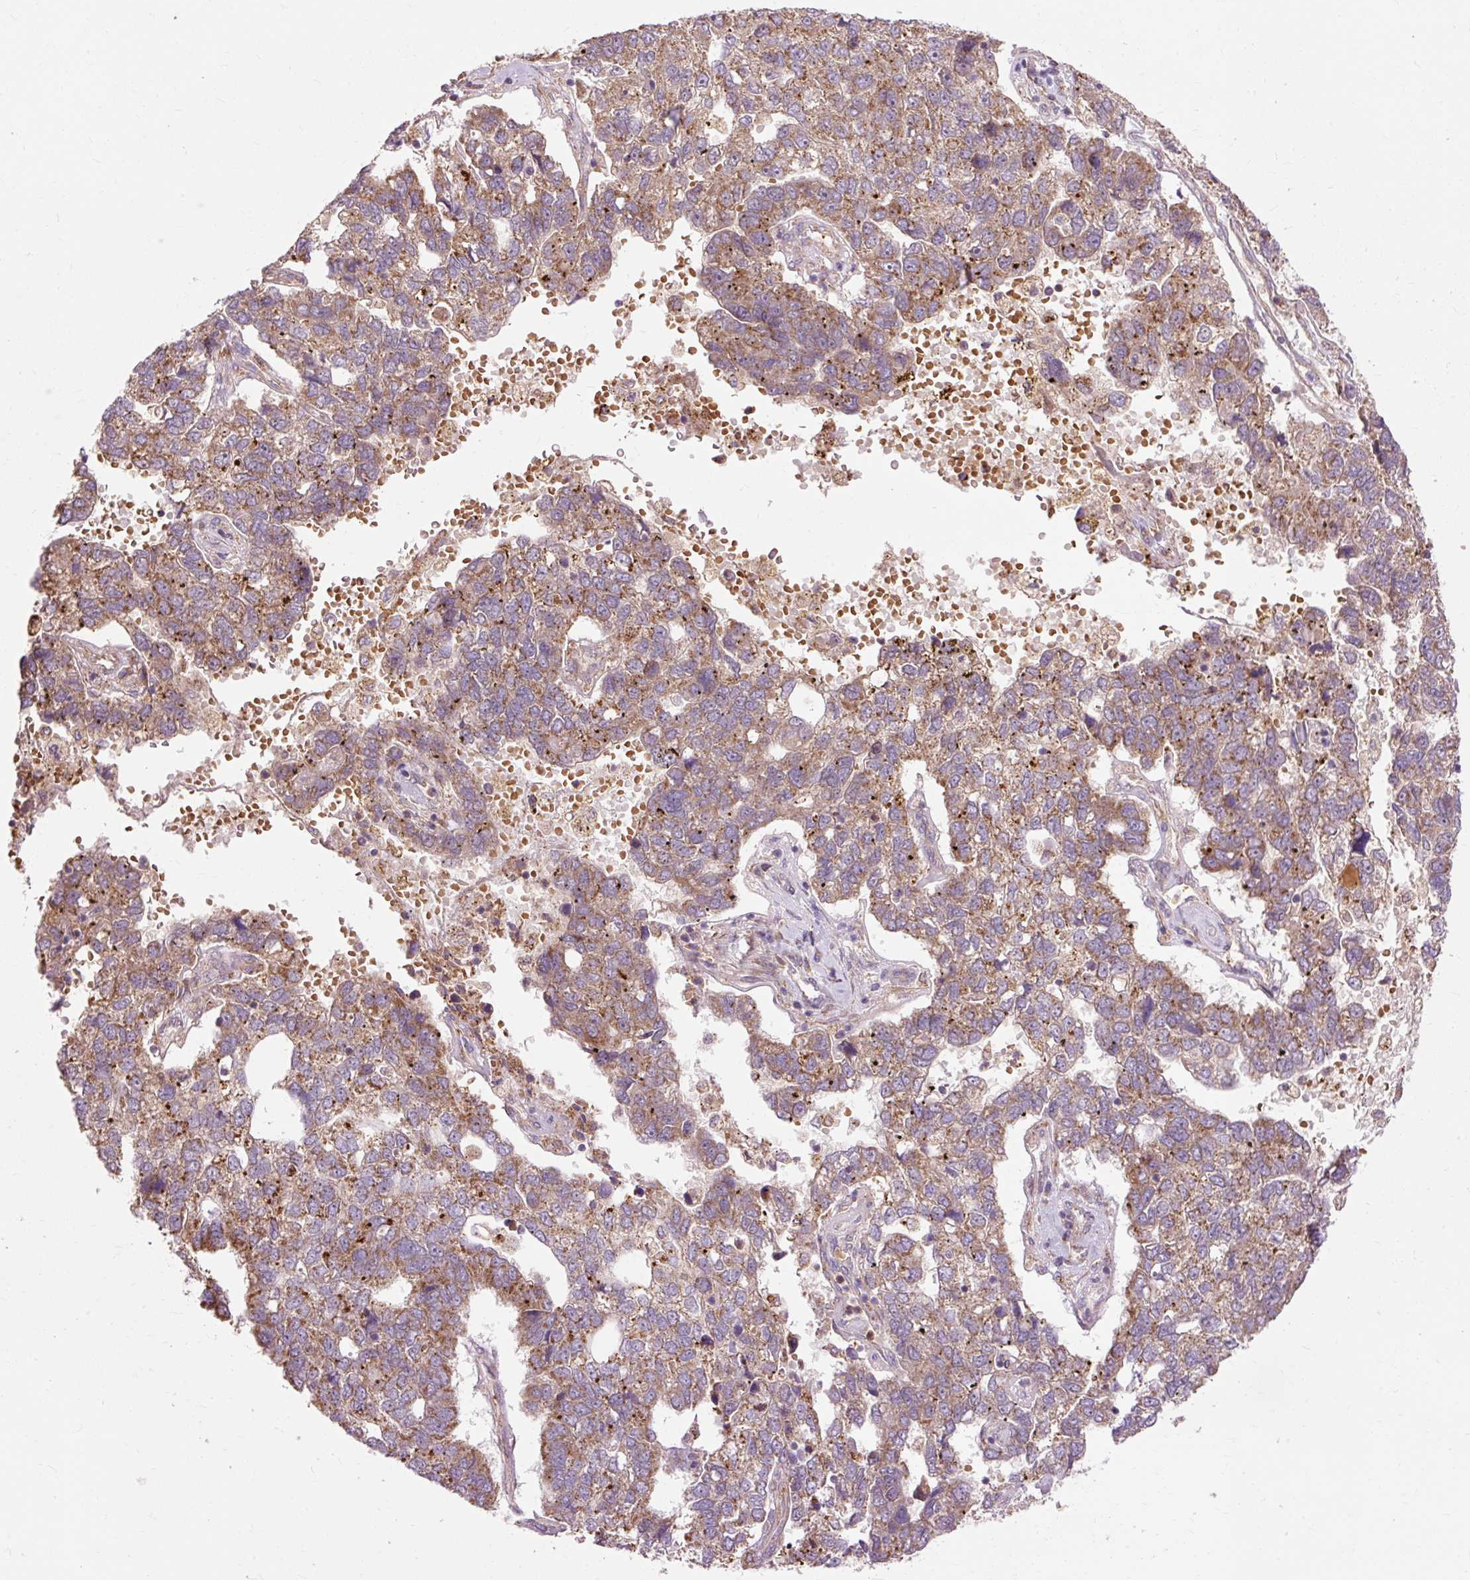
{"staining": {"intensity": "moderate", "quantity": ">75%", "location": "cytoplasmic/membranous"}, "tissue": "pancreatic cancer", "cell_type": "Tumor cells", "image_type": "cancer", "snomed": [{"axis": "morphology", "description": "Adenocarcinoma, NOS"}, {"axis": "topography", "description": "Pancreas"}], "caption": "Human pancreatic cancer (adenocarcinoma) stained for a protein (brown) exhibits moderate cytoplasmic/membranous positive staining in about >75% of tumor cells.", "gene": "RIPOR3", "patient": {"sex": "female", "age": 61}}